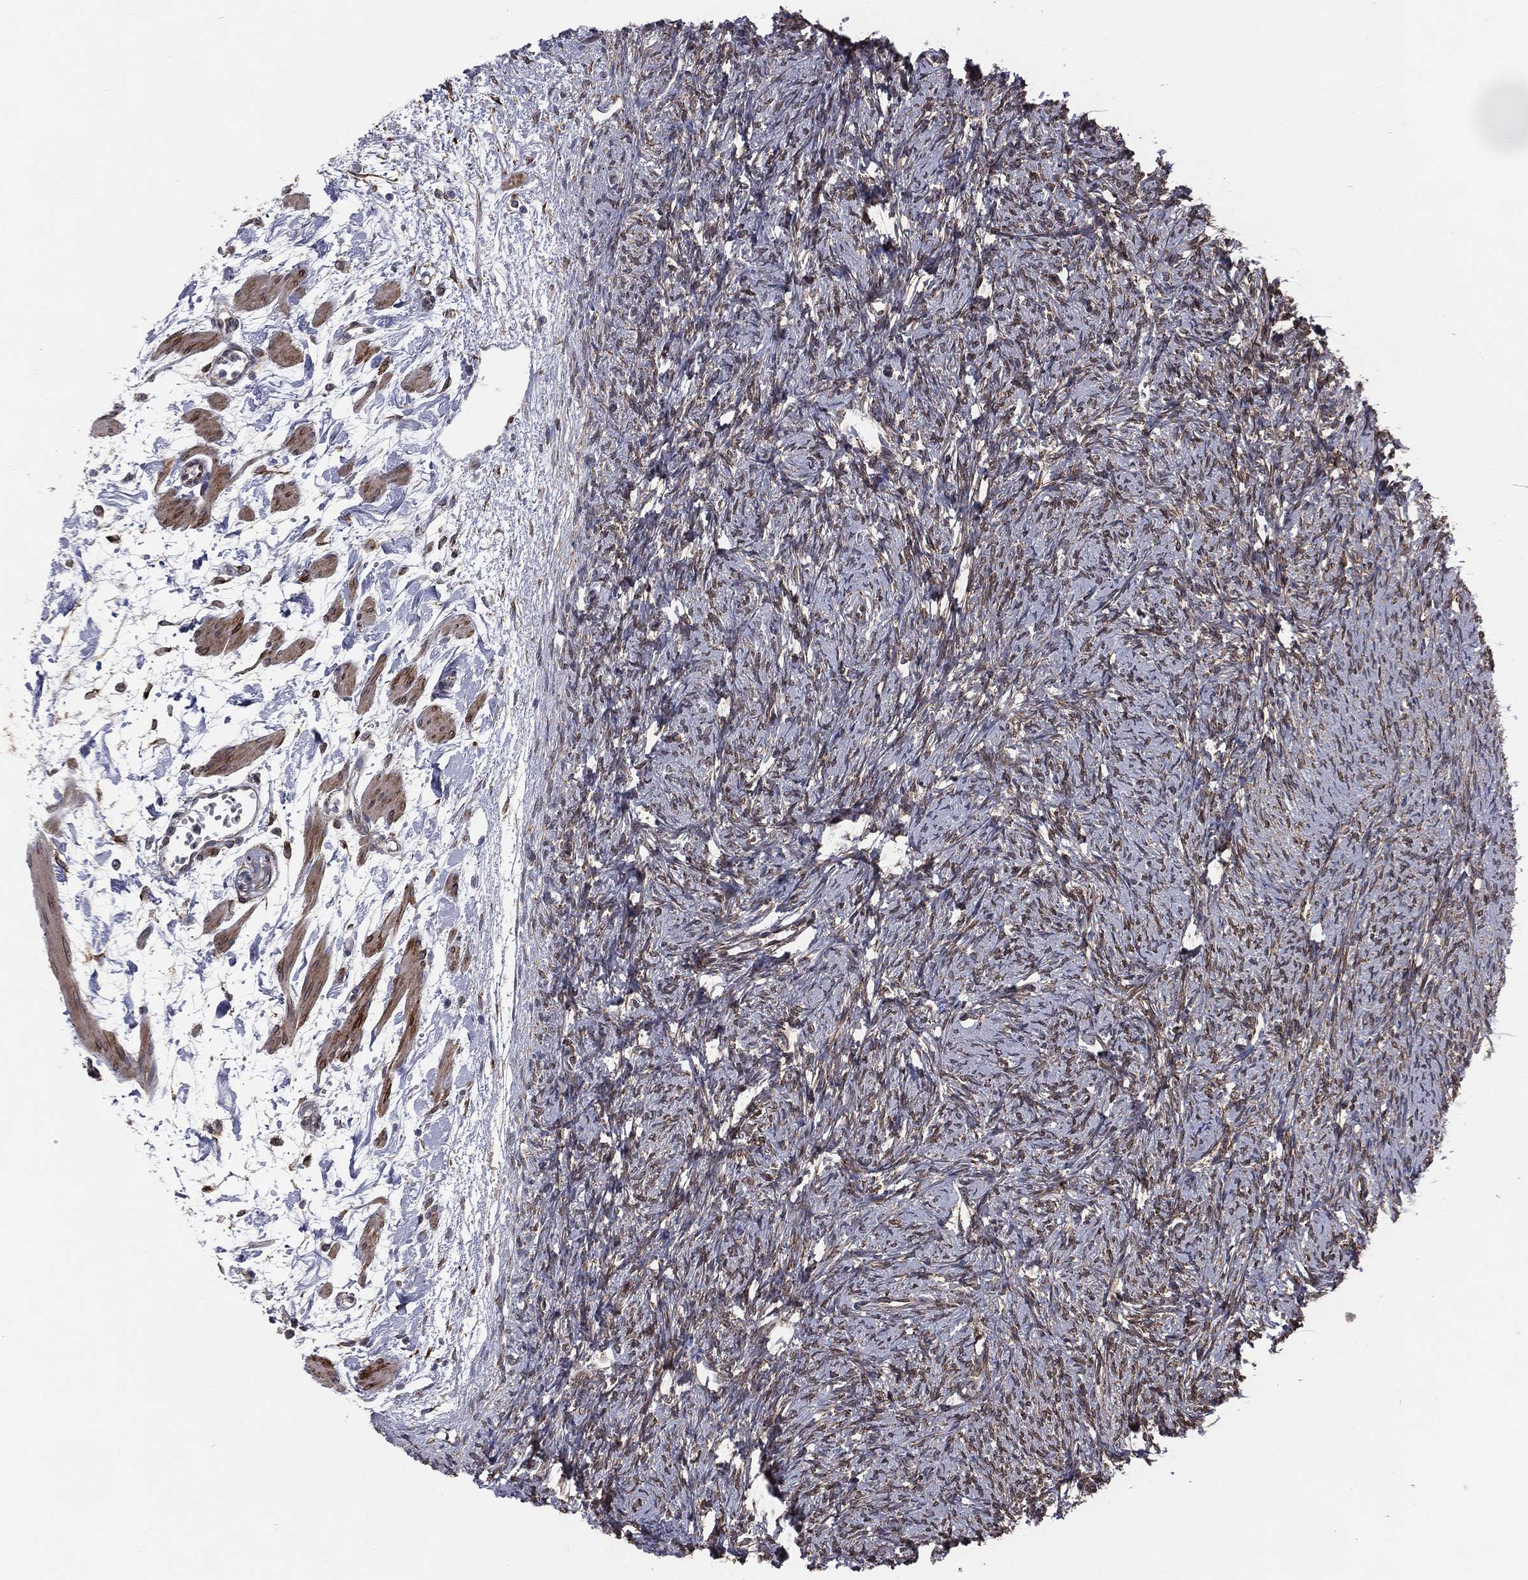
{"staining": {"intensity": "negative", "quantity": "none", "location": "none"}, "tissue": "ovary", "cell_type": "Follicle cells", "image_type": "normal", "snomed": [{"axis": "morphology", "description": "Normal tissue, NOS"}, {"axis": "topography", "description": "Fallopian tube"}, {"axis": "topography", "description": "Ovary"}], "caption": "A photomicrograph of ovary stained for a protein exhibits no brown staining in follicle cells. (Stains: DAB immunohistochemistry (IHC) with hematoxylin counter stain, Microscopy: brightfield microscopy at high magnification).", "gene": "PGRMC1", "patient": {"sex": "female", "age": 33}}